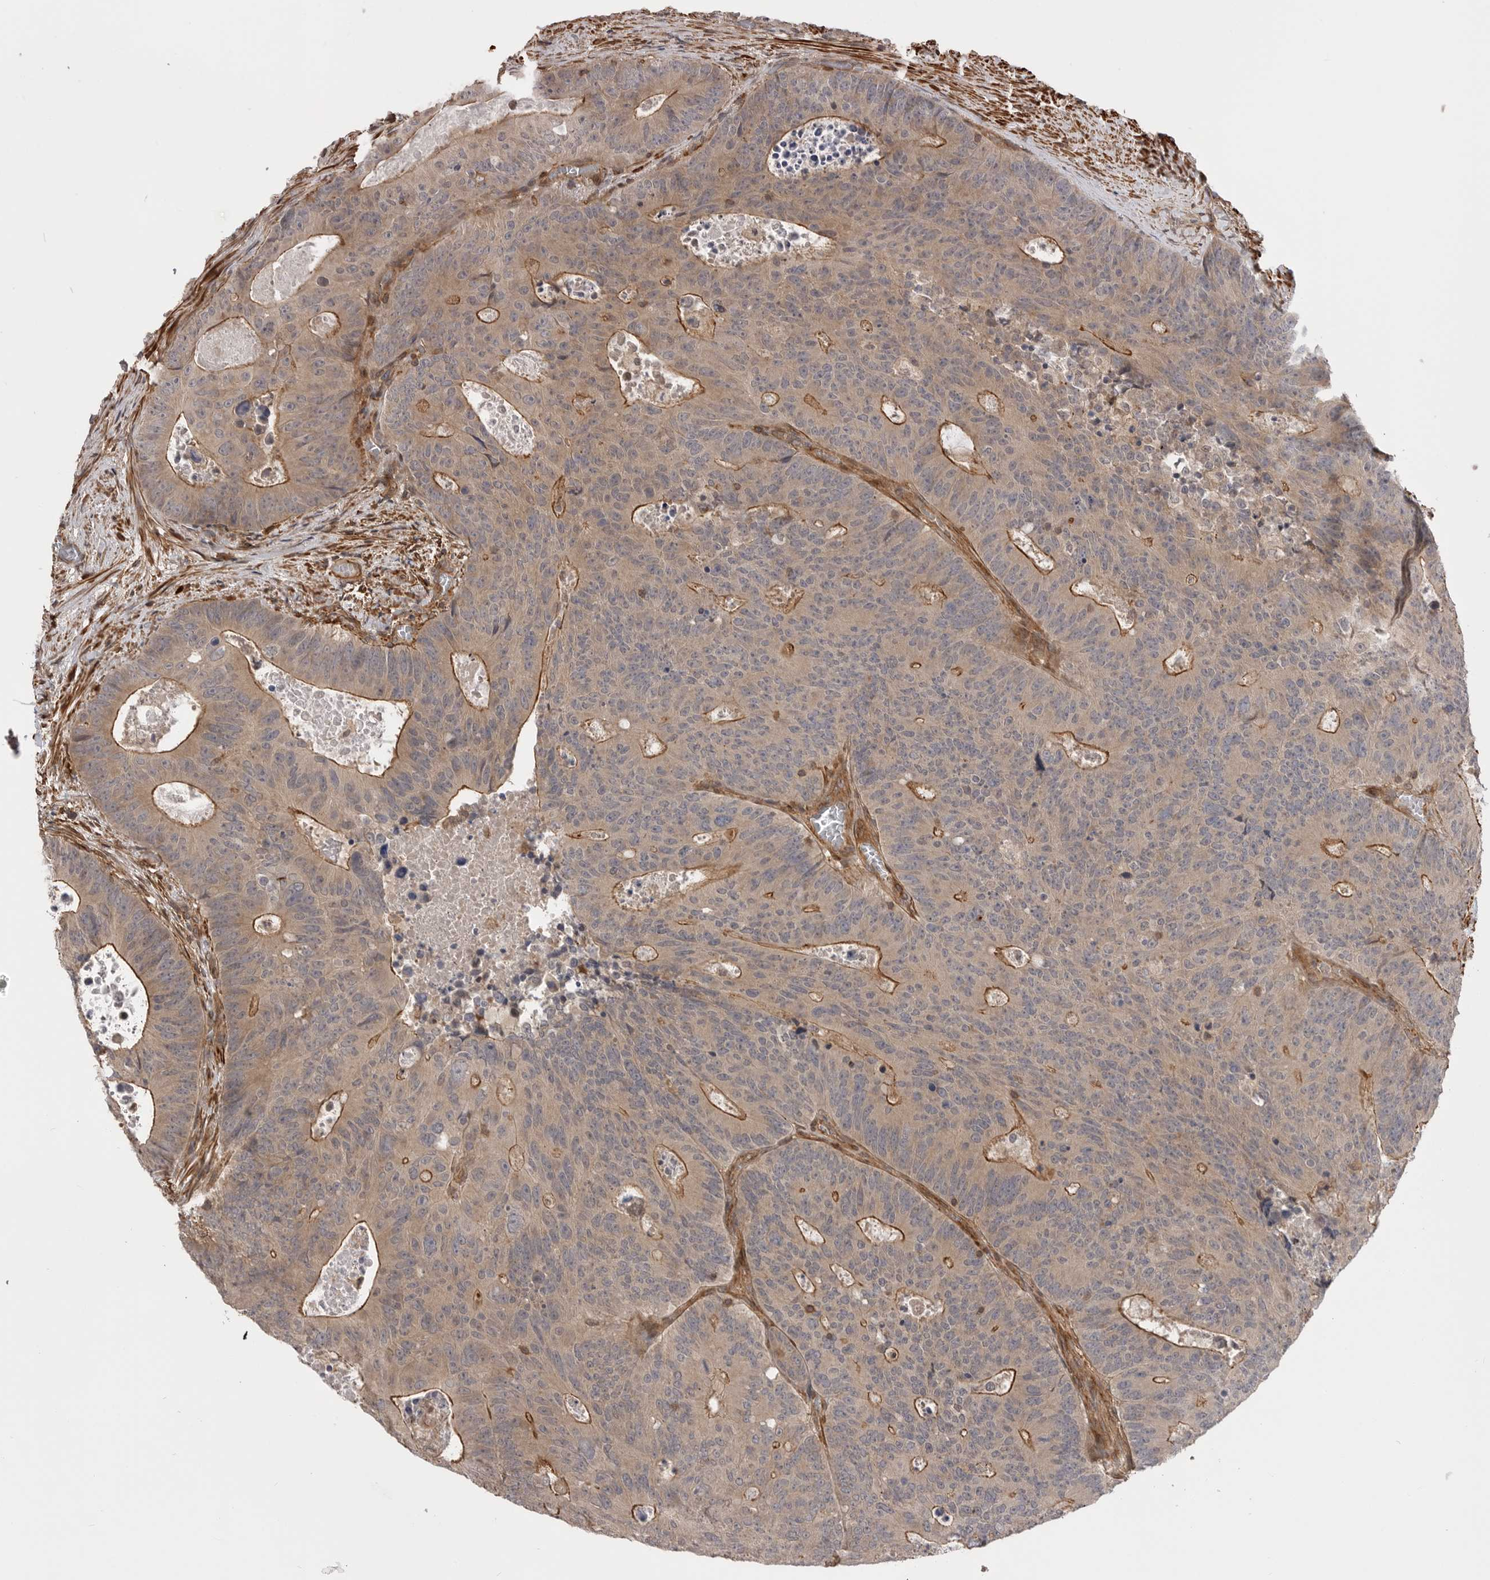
{"staining": {"intensity": "moderate", "quantity": "25%-75%", "location": "cytoplasmic/membranous"}, "tissue": "colorectal cancer", "cell_type": "Tumor cells", "image_type": "cancer", "snomed": [{"axis": "morphology", "description": "Adenocarcinoma, NOS"}, {"axis": "topography", "description": "Colon"}], "caption": "Protein positivity by IHC displays moderate cytoplasmic/membranous staining in about 25%-75% of tumor cells in adenocarcinoma (colorectal). Nuclei are stained in blue.", "gene": "TRIM56", "patient": {"sex": "male", "age": 87}}